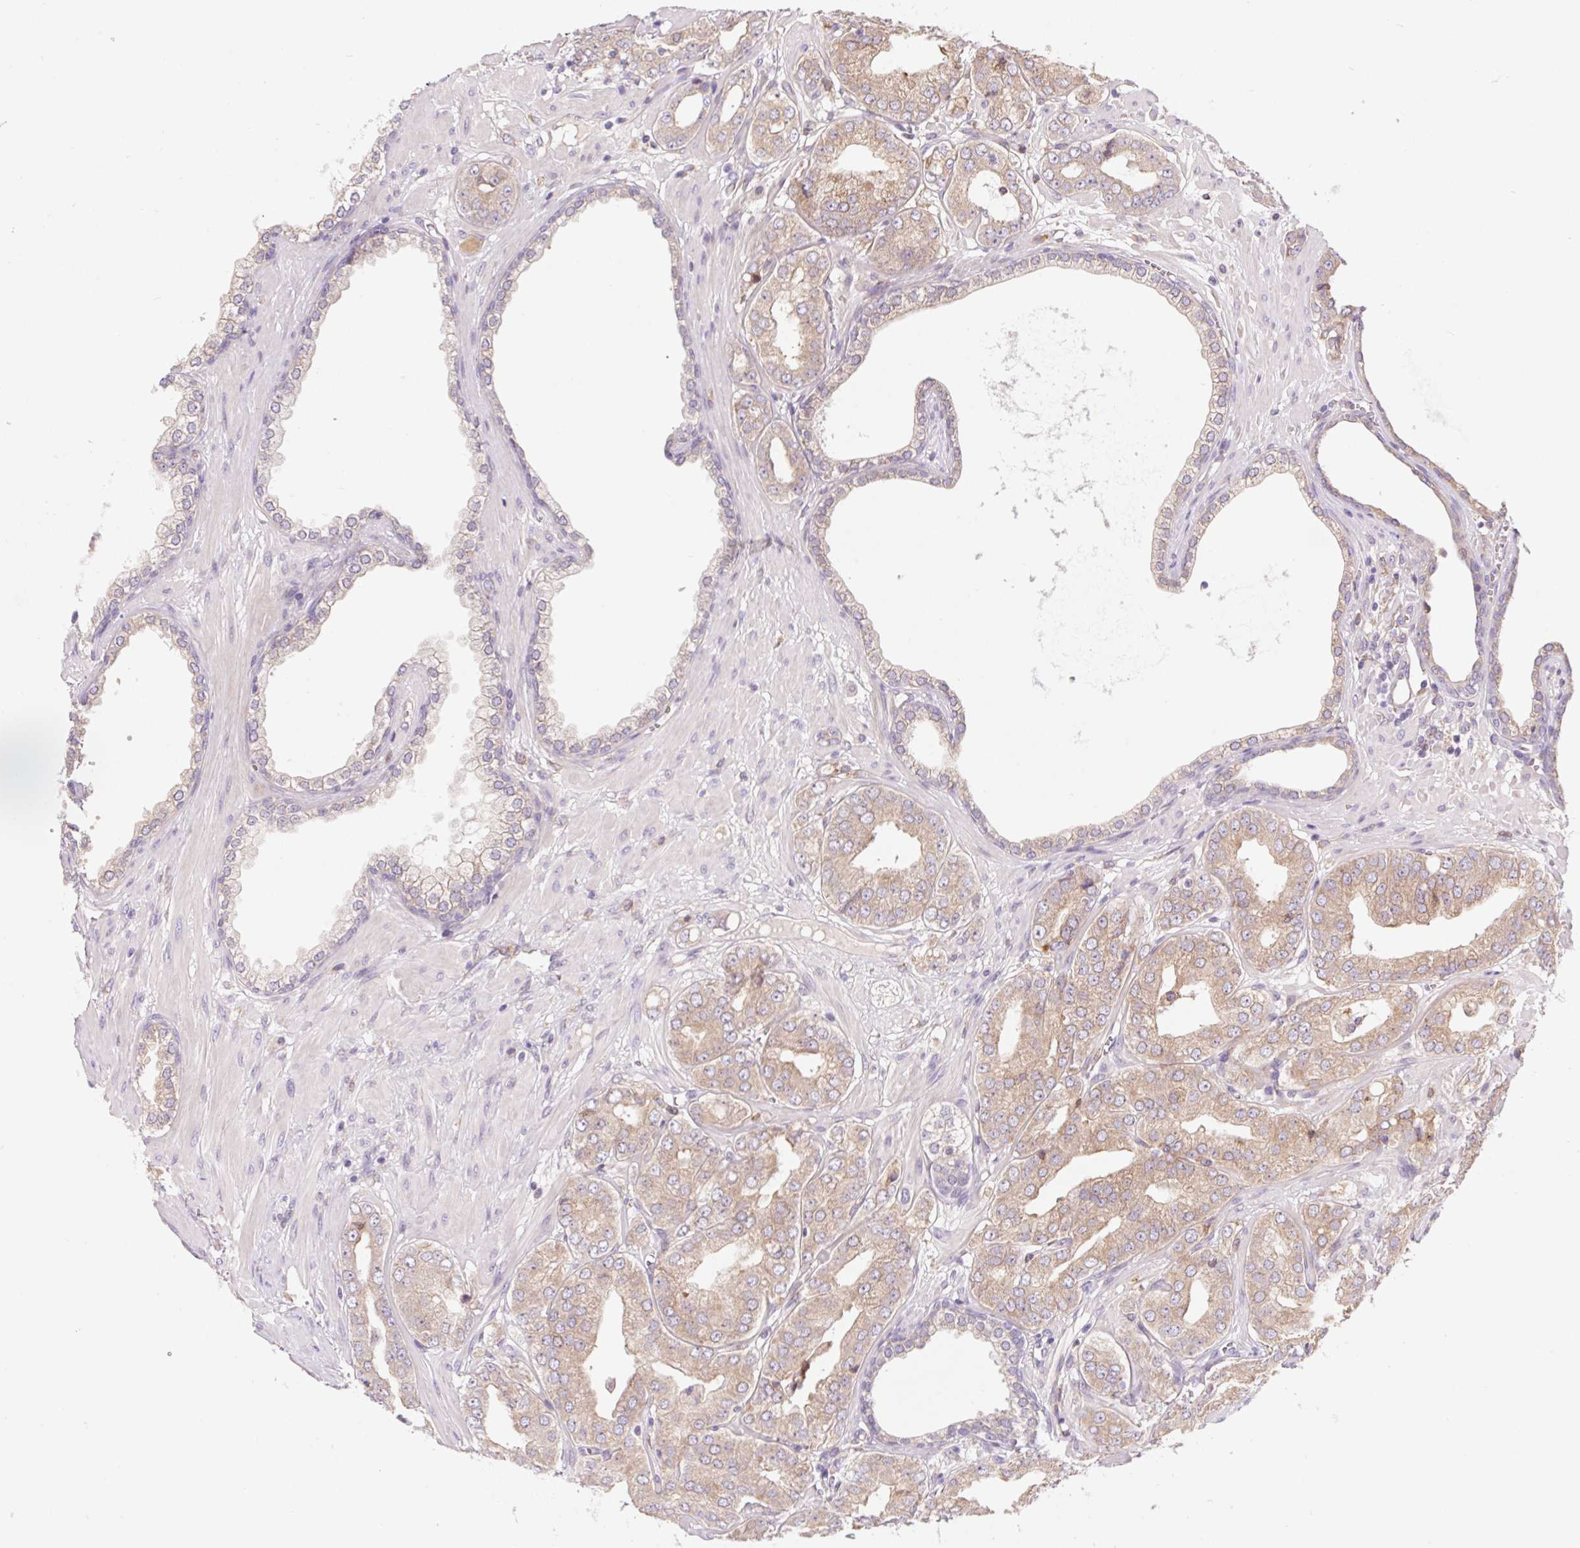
{"staining": {"intensity": "moderate", "quantity": ">75%", "location": "cytoplasmic/membranous"}, "tissue": "prostate cancer", "cell_type": "Tumor cells", "image_type": "cancer", "snomed": [{"axis": "morphology", "description": "Adenocarcinoma, Low grade"}, {"axis": "topography", "description": "Prostate"}], "caption": "This micrograph displays IHC staining of human prostate cancer, with medium moderate cytoplasmic/membranous staining in about >75% of tumor cells.", "gene": "KLHL20", "patient": {"sex": "male", "age": 60}}